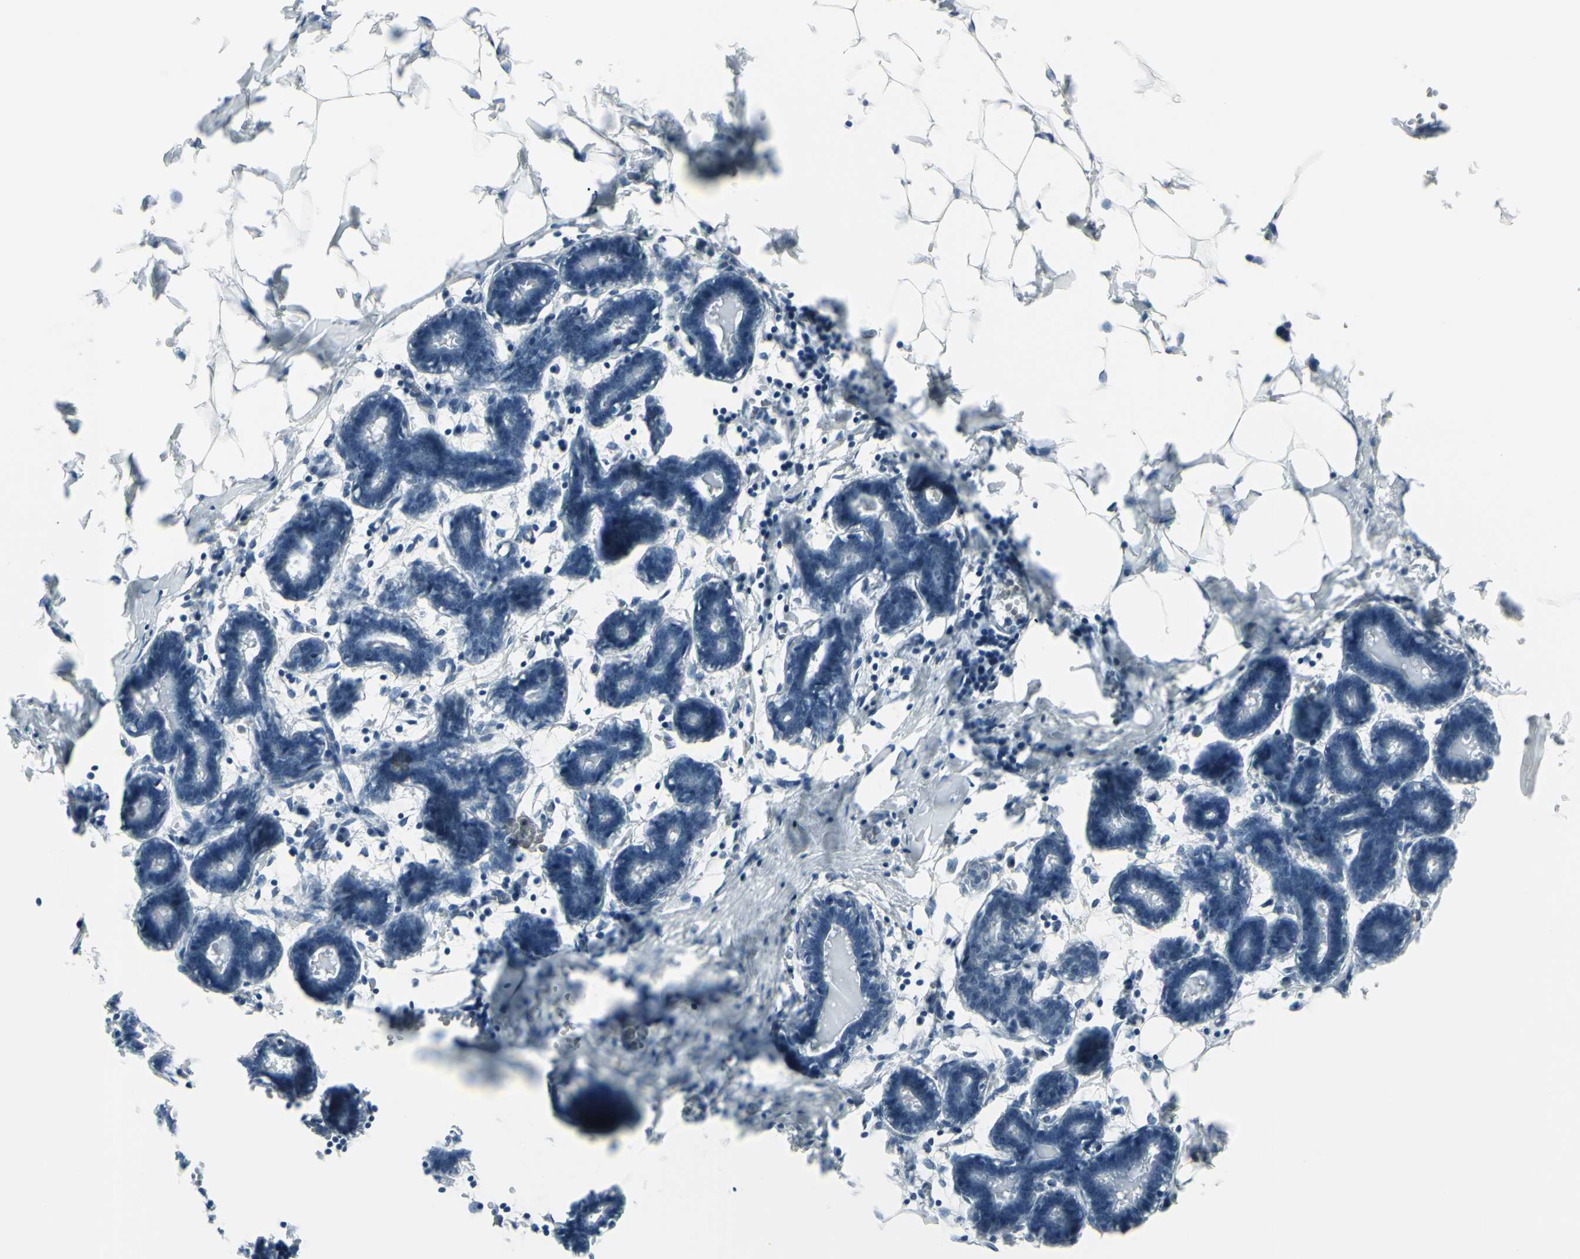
{"staining": {"intensity": "negative", "quantity": "none", "location": "none"}, "tissue": "breast", "cell_type": "Adipocytes", "image_type": "normal", "snomed": [{"axis": "morphology", "description": "Normal tissue, NOS"}, {"axis": "topography", "description": "Breast"}], "caption": "There is no significant expression in adipocytes of breast. (DAB (3,3'-diaminobenzidine) IHC visualized using brightfield microscopy, high magnification).", "gene": "RAB3A", "patient": {"sex": "female", "age": 27}}